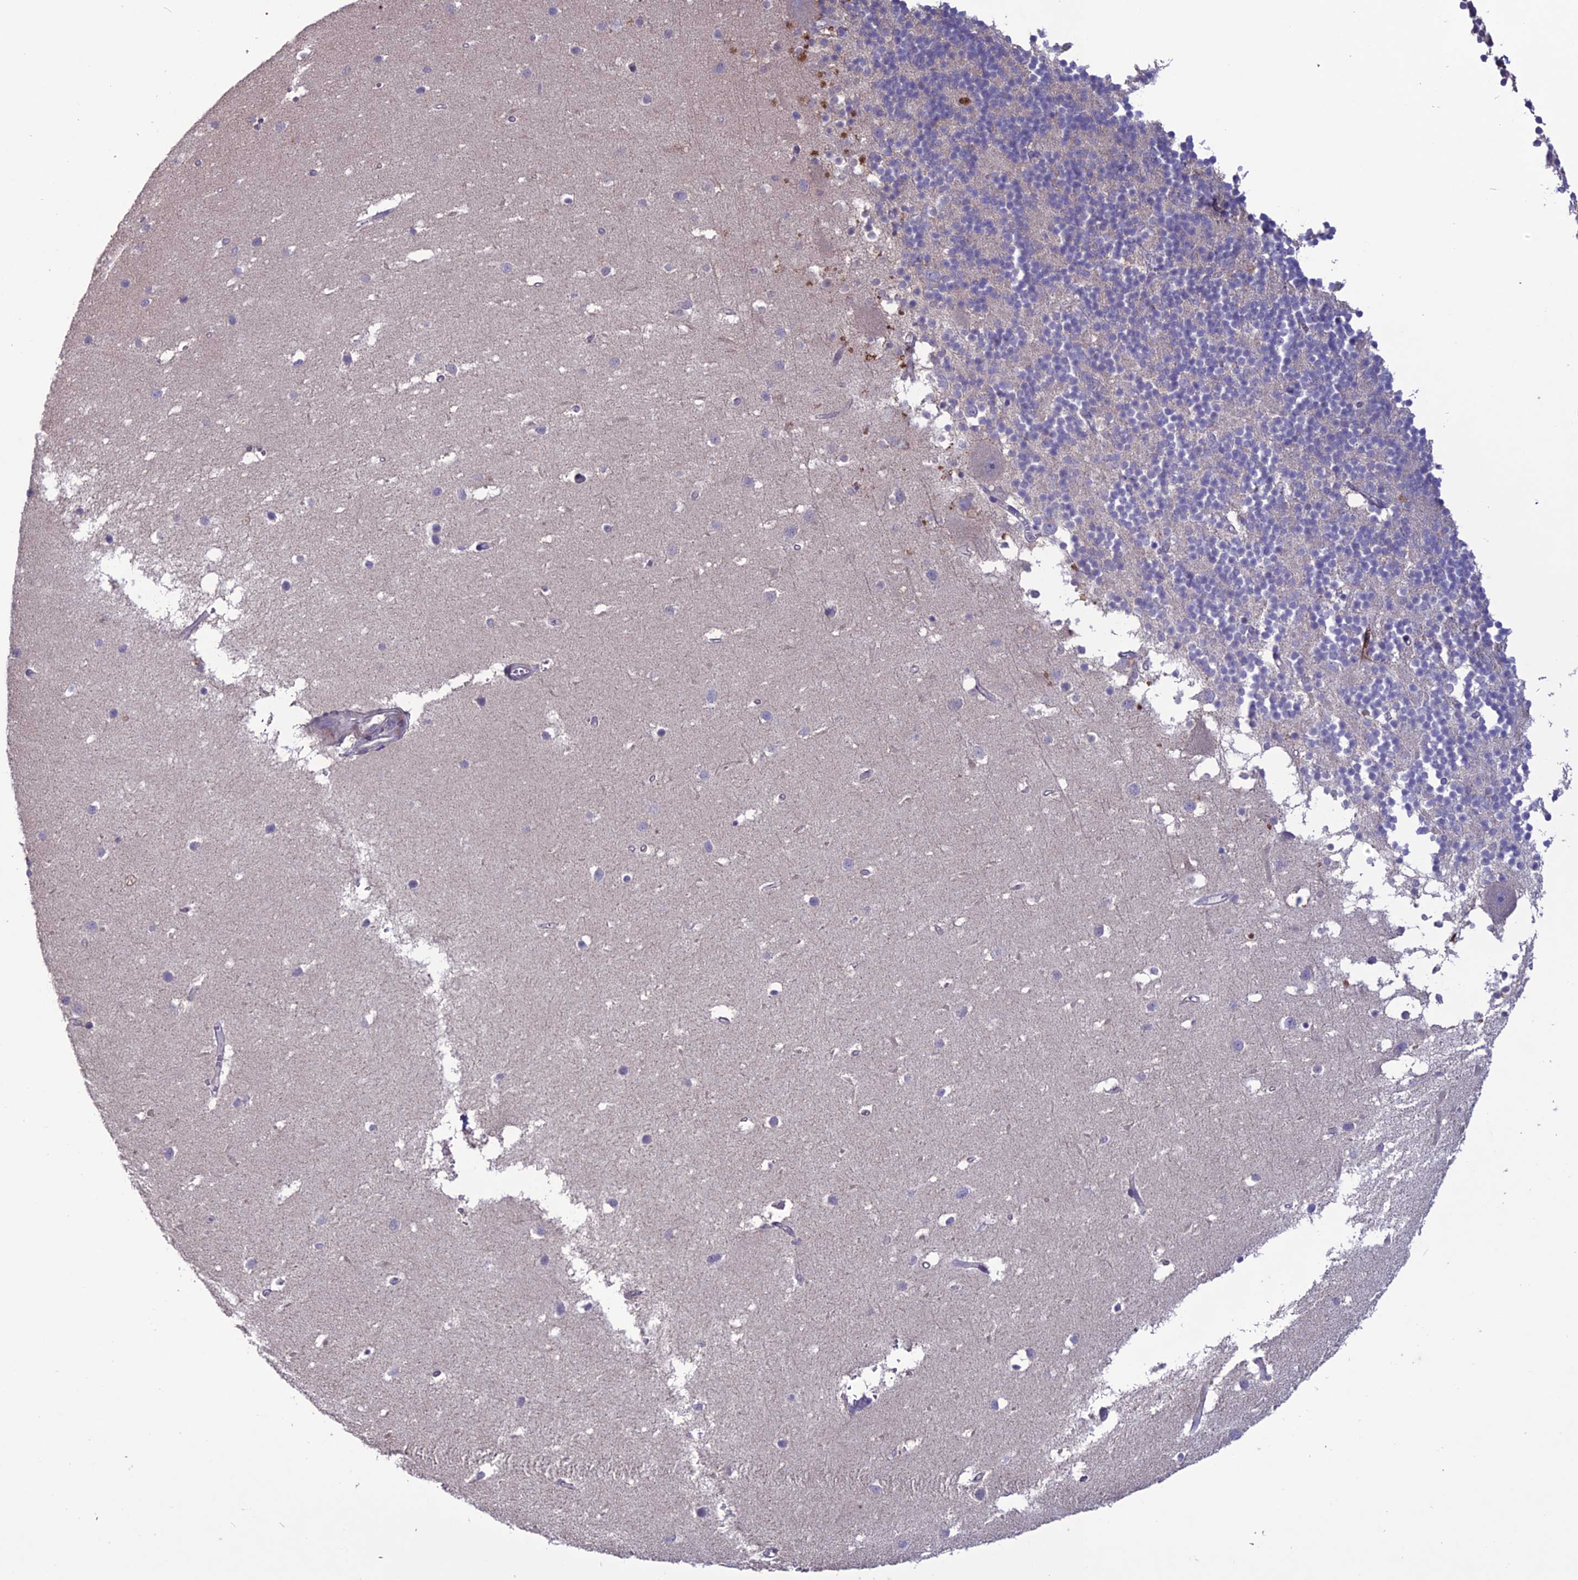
{"staining": {"intensity": "negative", "quantity": "none", "location": "none"}, "tissue": "cerebellum", "cell_type": "Cells in granular layer", "image_type": "normal", "snomed": [{"axis": "morphology", "description": "Normal tissue, NOS"}, {"axis": "topography", "description": "Cerebellum"}], "caption": "Human cerebellum stained for a protein using IHC shows no positivity in cells in granular layer.", "gene": "C2orf76", "patient": {"sex": "male", "age": 54}}